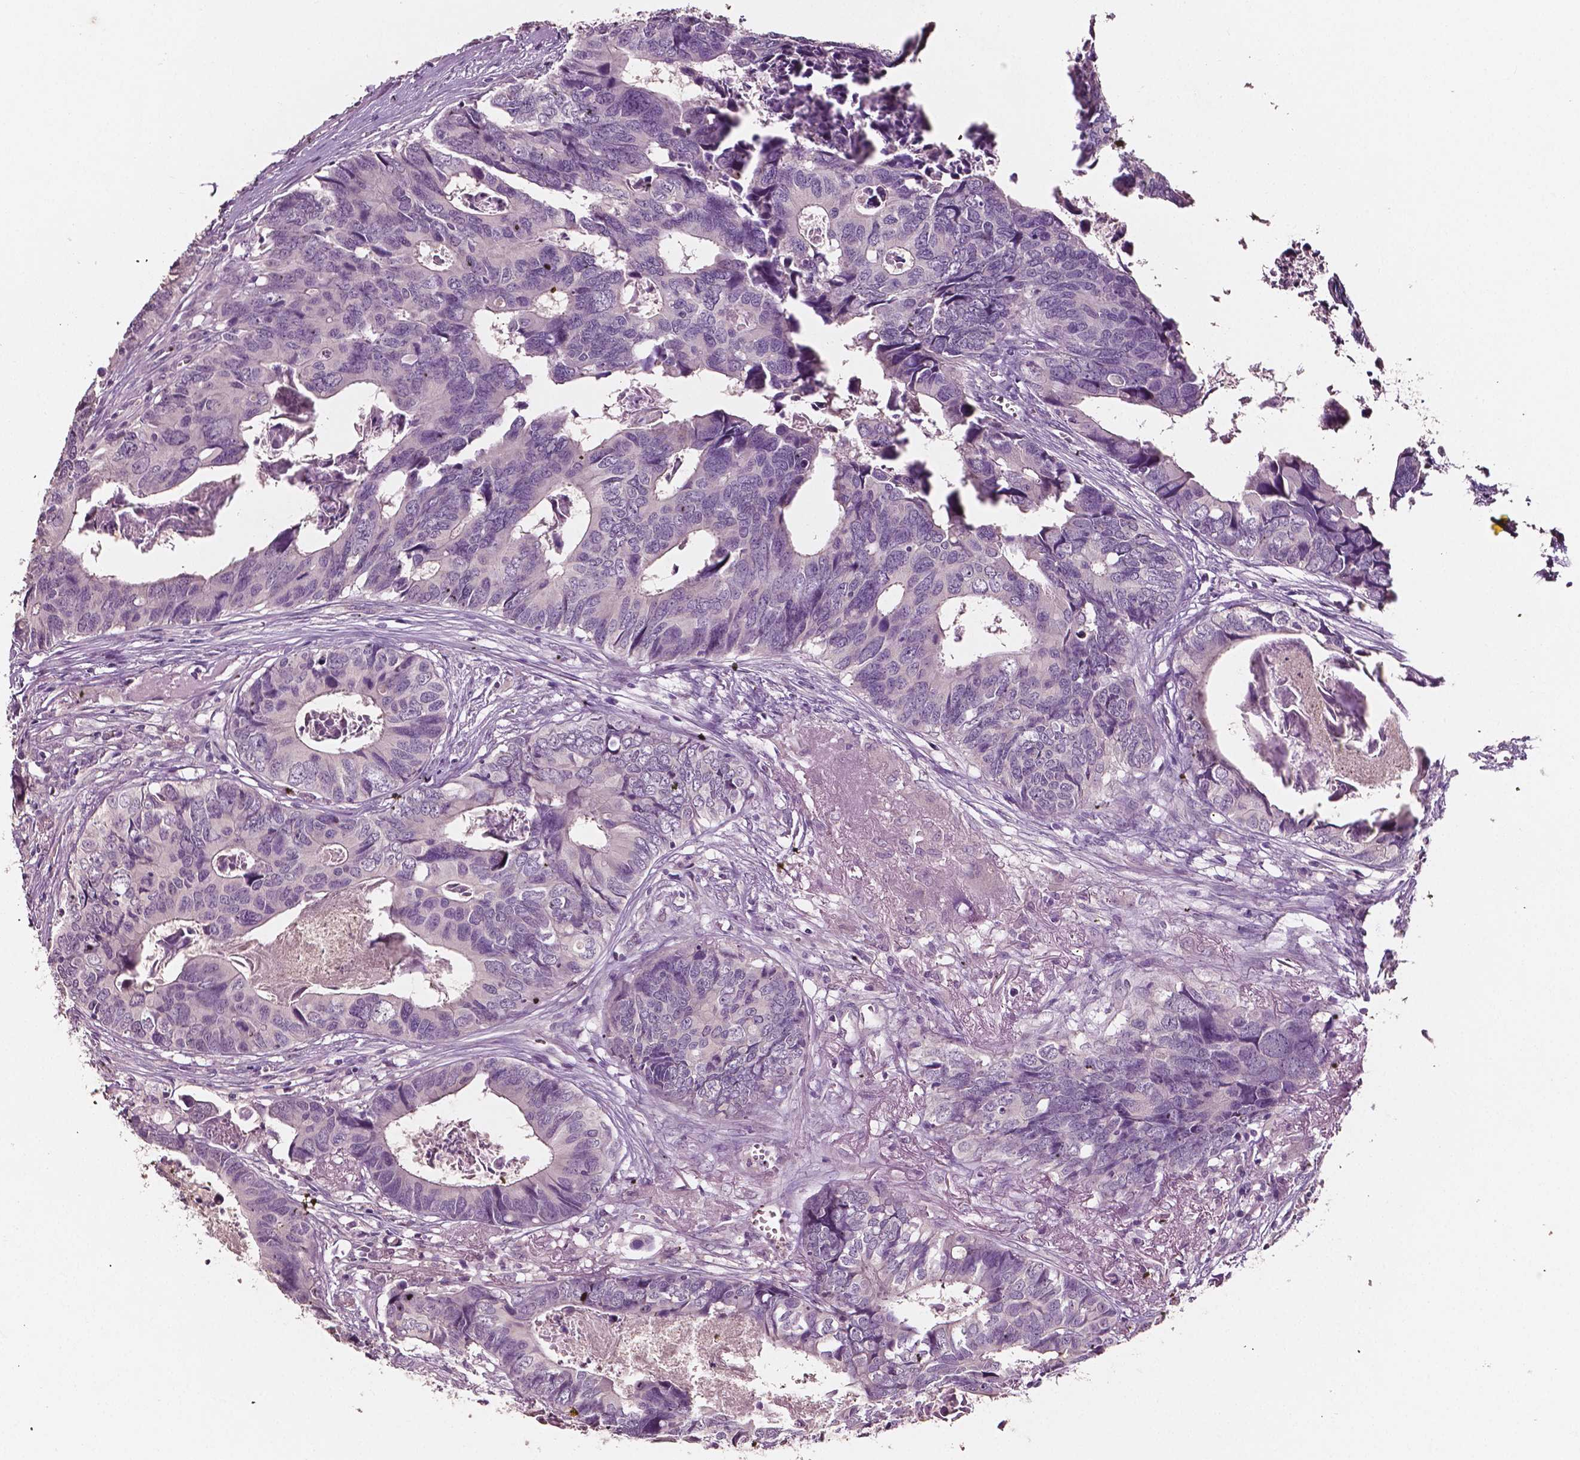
{"staining": {"intensity": "negative", "quantity": "none", "location": "none"}, "tissue": "colorectal cancer", "cell_type": "Tumor cells", "image_type": "cancer", "snomed": [{"axis": "morphology", "description": "Adenocarcinoma, NOS"}, {"axis": "topography", "description": "Colon"}], "caption": "The micrograph shows no significant positivity in tumor cells of colorectal adenocarcinoma. (Immunohistochemistry, brightfield microscopy, high magnification).", "gene": "PLA2R1", "patient": {"sex": "female", "age": 82}}